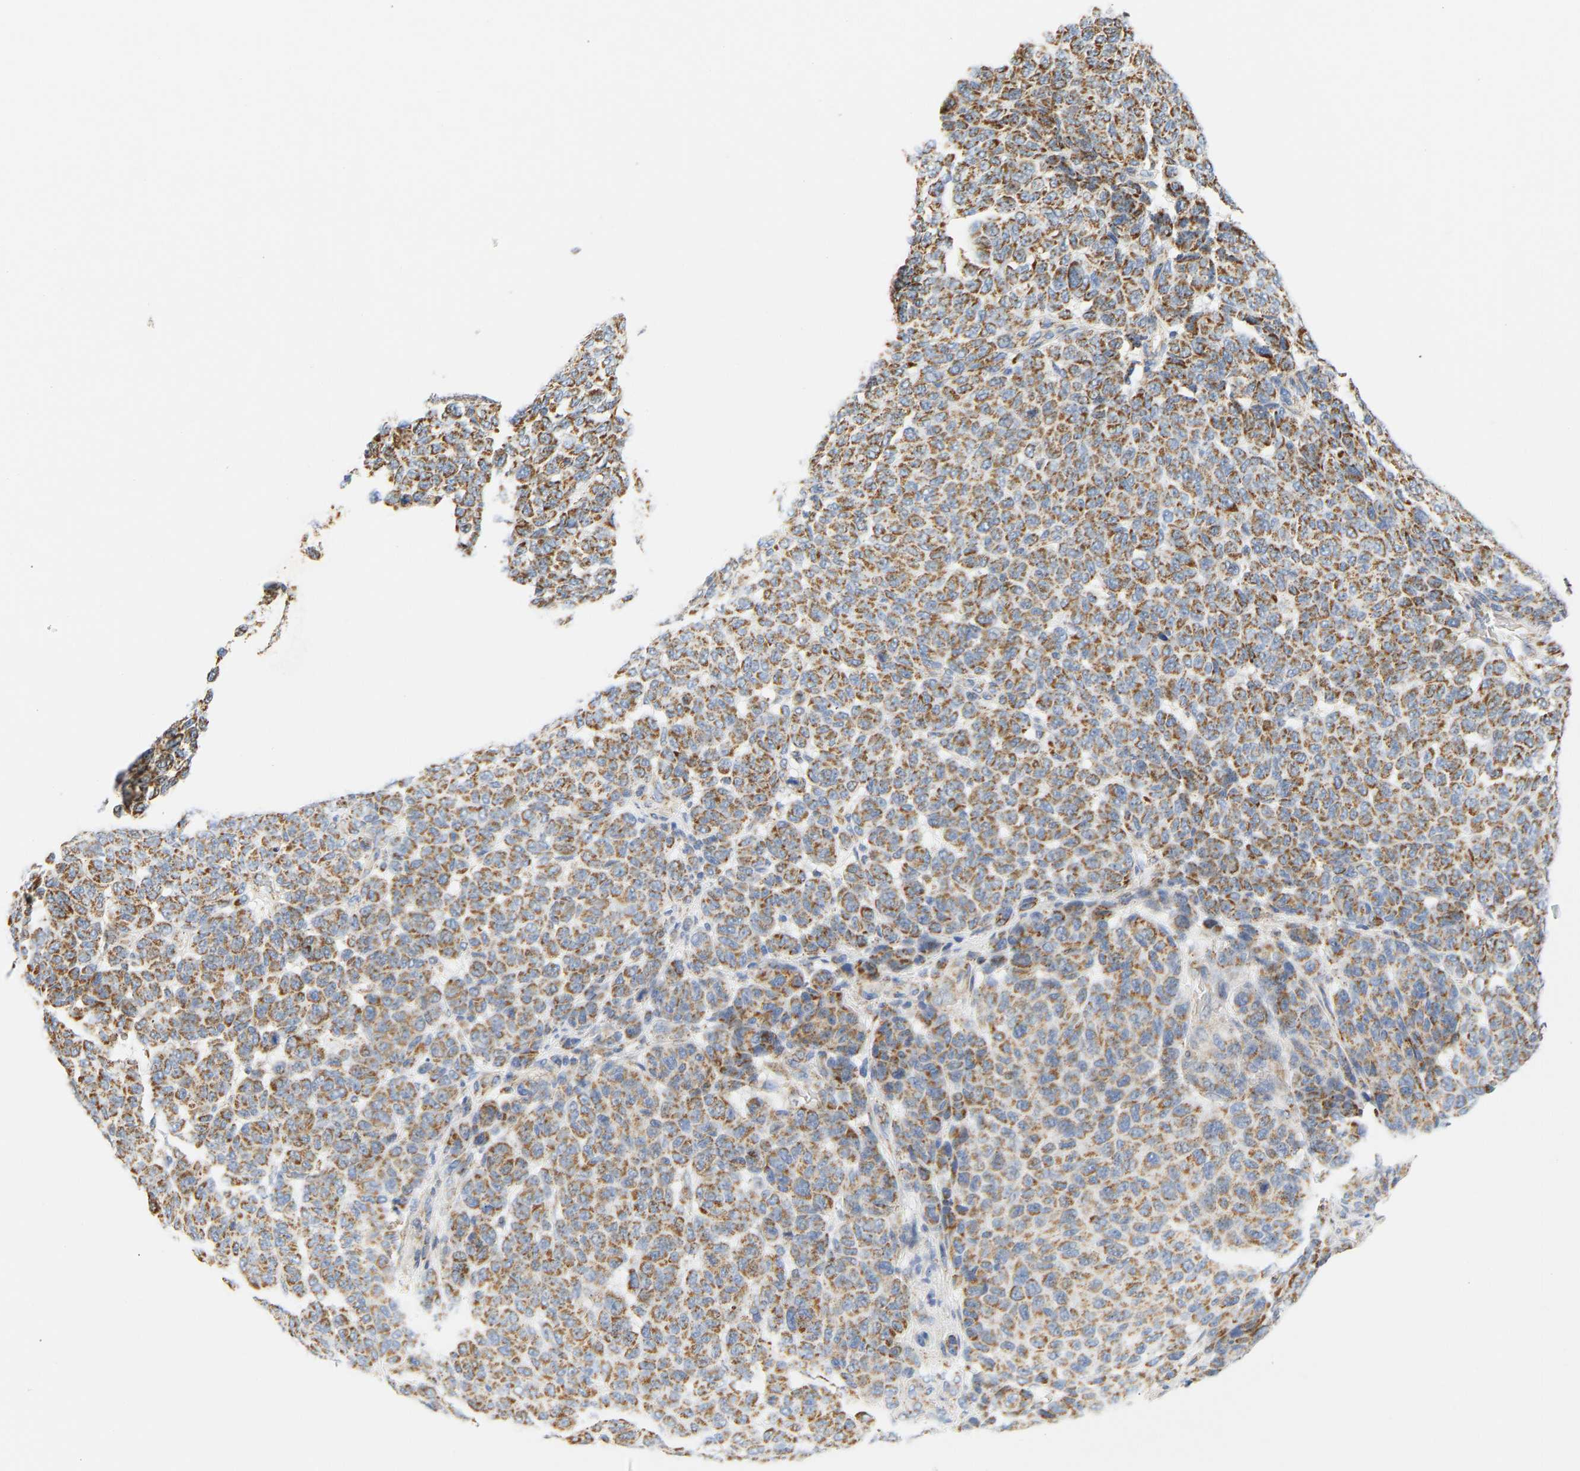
{"staining": {"intensity": "moderate", "quantity": ">75%", "location": "cytoplasmic/membranous"}, "tissue": "melanoma", "cell_type": "Tumor cells", "image_type": "cancer", "snomed": [{"axis": "morphology", "description": "Malignant melanoma, NOS"}, {"axis": "topography", "description": "Skin"}], "caption": "Moderate cytoplasmic/membranous positivity for a protein is identified in approximately >75% of tumor cells of malignant melanoma using IHC.", "gene": "GRPEL2", "patient": {"sex": "male", "age": 59}}